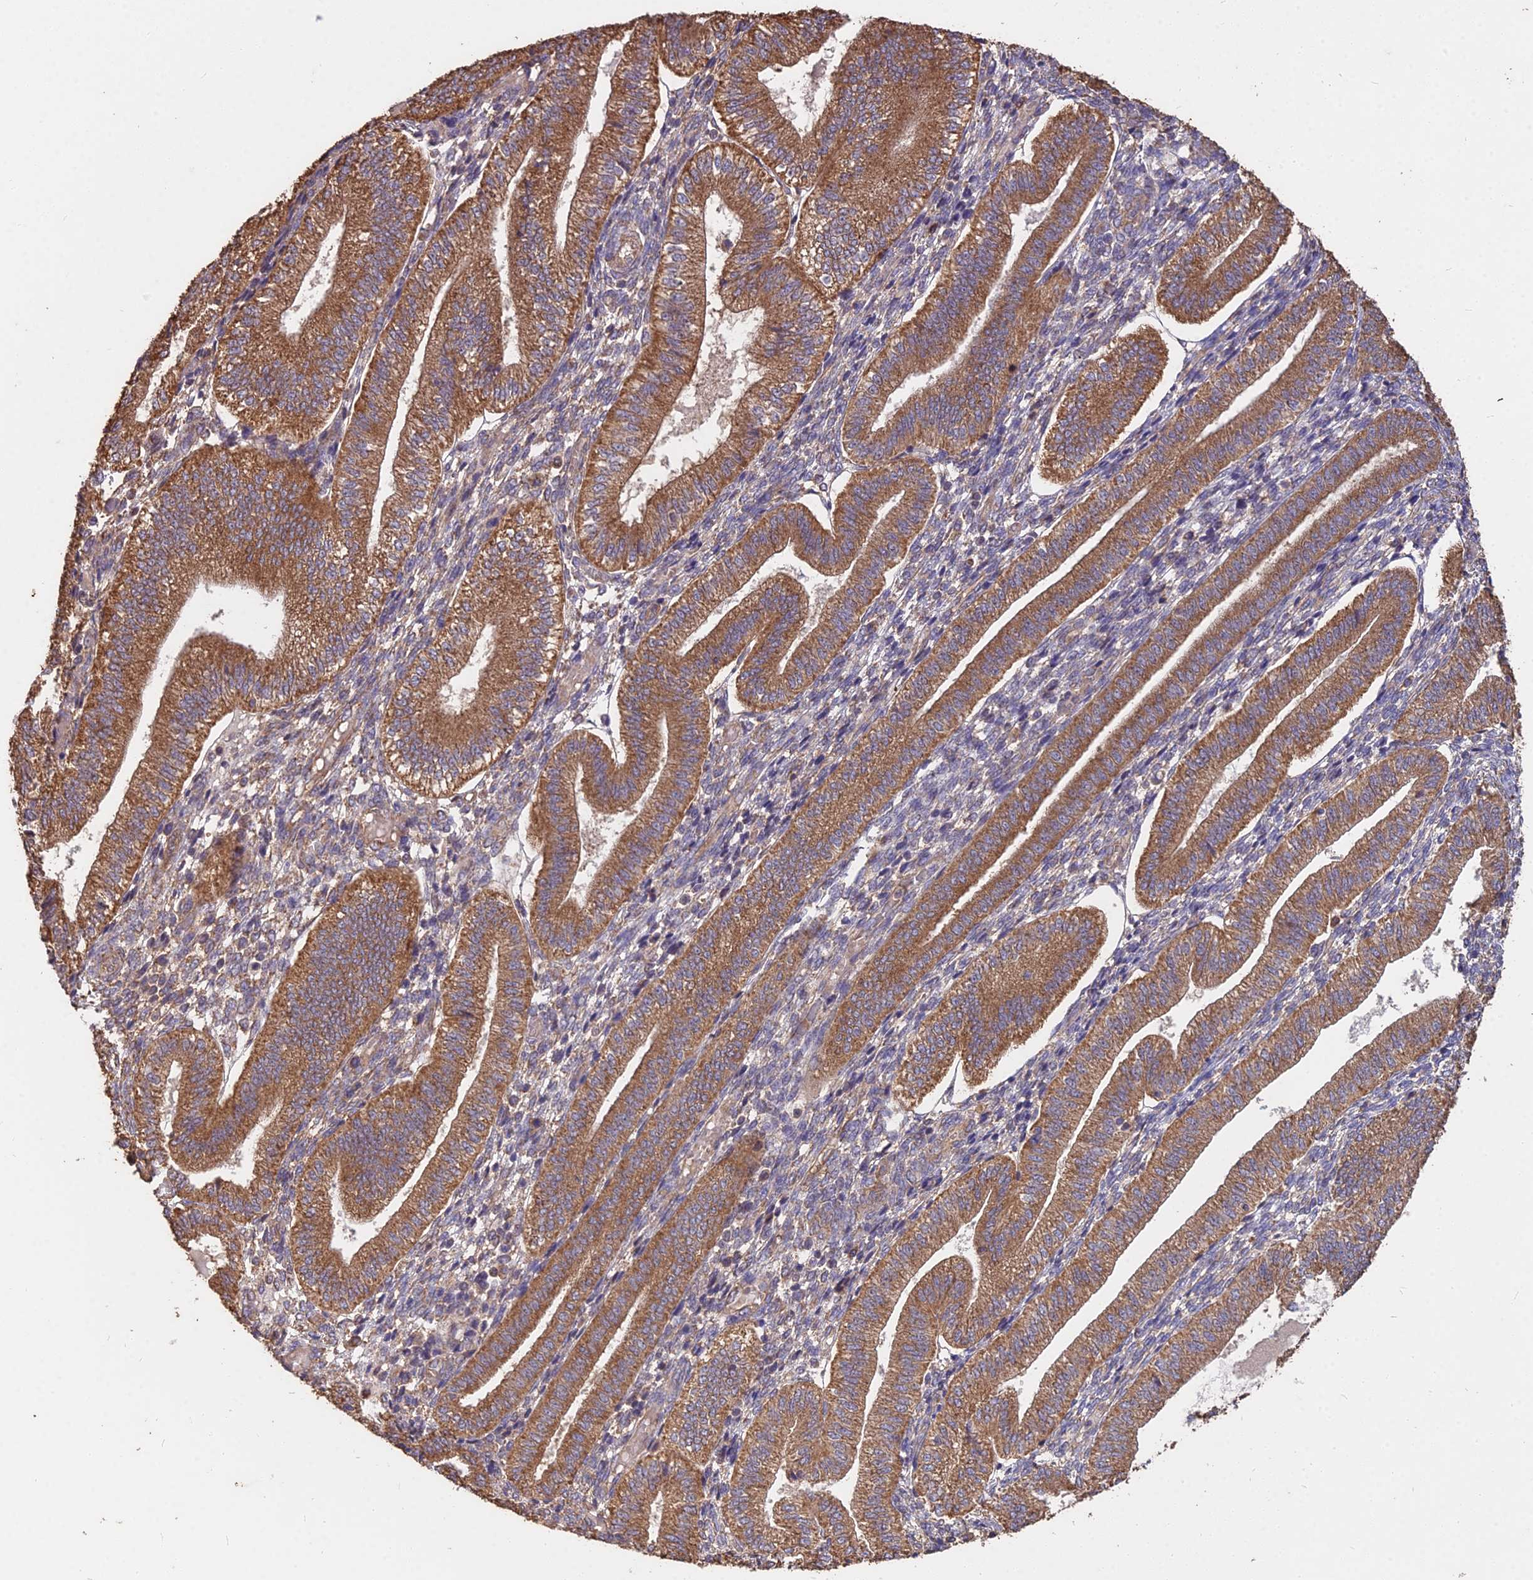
{"staining": {"intensity": "weak", "quantity": "25%-75%", "location": "cytoplasmic/membranous"}, "tissue": "endometrium", "cell_type": "Cells in endometrial stroma", "image_type": "normal", "snomed": [{"axis": "morphology", "description": "Normal tissue, NOS"}, {"axis": "topography", "description": "Endometrium"}], "caption": "Immunohistochemistry photomicrograph of benign endometrium stained for a protein (brown), which displays low levels of weak cytoplasmic/membranous expression in about 25%-75% of cells in endometrial stroma.", "gene": "CEMIP2", "patient": {"sex": "female", "age": 34}}